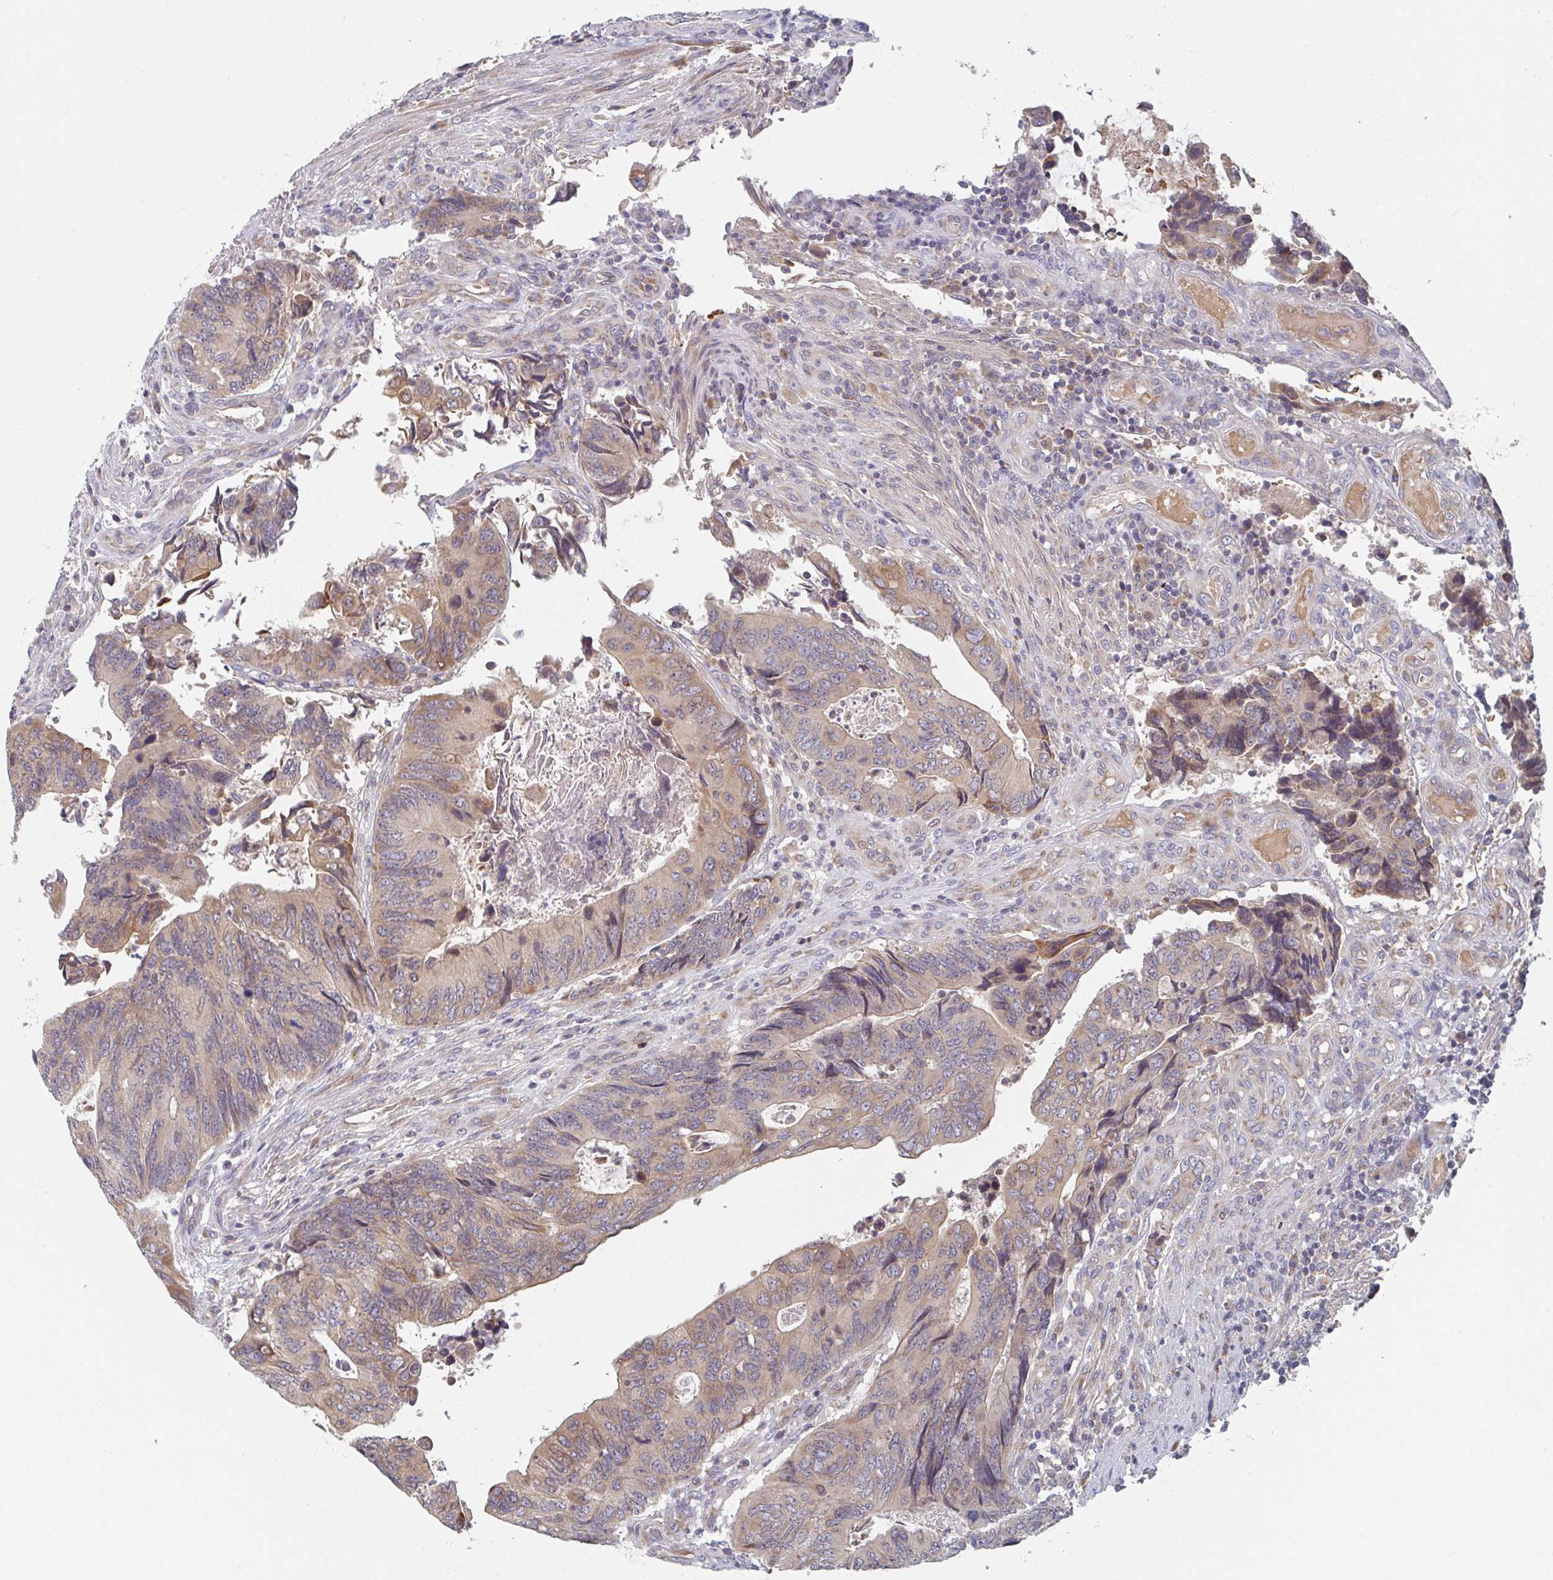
{"staining": {"intensity": "weak", "quantity": ">75%", "location": "cytoplasmic/membranous"}, "tissue": "colorectal cancer", "cell_type": "Tumor cells", "image_type": "cancer", "snomed": [{"axis": "morphology", "description": "Adenocarcinoma, NOS"}, {"axis": "topography", "description": "Colon"}], "caption": "DAB (3,3'-diaminobenzidine) immunohistochemical staining of colorectal cancer reveals weak cytoplasmic/membranous protein staining in approximately >75% of tumor cells.", "gene": "ELOVL1", "patient": {"sex": "male", "age": 87}}